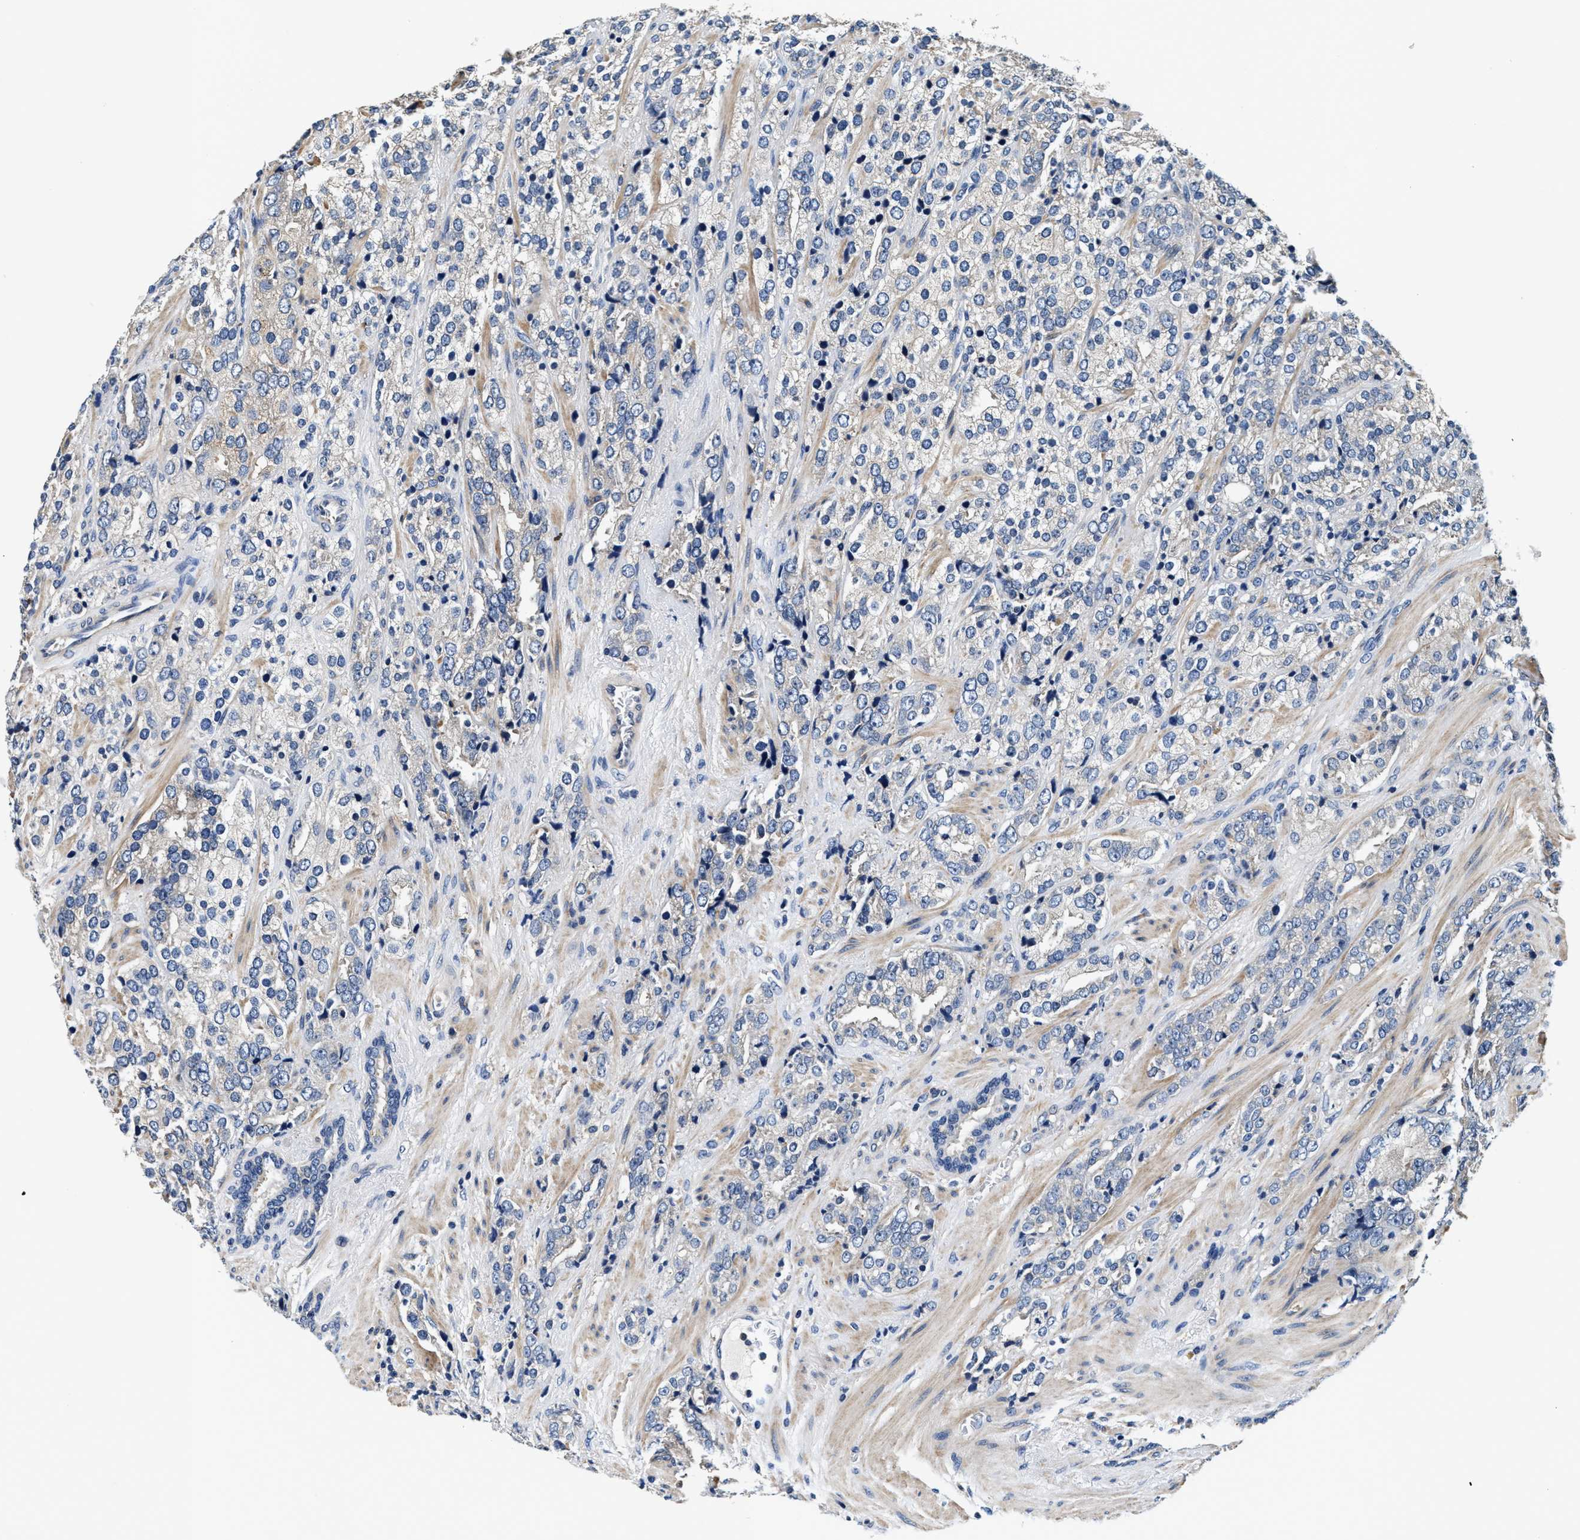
{"staining": {"intensity": "weak", "quantity": "<25%", "location": "cytoplasmic/membranous"}, "tissue": "prostate cancer", "cell_type": "Tumor cells", "image_type": "cancer", "snomed": [{"axis": "morphology", "description": "Adenocarcinoma, High grade"}, {"axis": "topography", "description": "Prostate"}], "caption": "IHC of human prostate cancer (high-grade adenocarcinoma) displays no positivity in tumor cells.", "gene": "ANKIB1", "patient": {"sex": "male", "age": 71}}